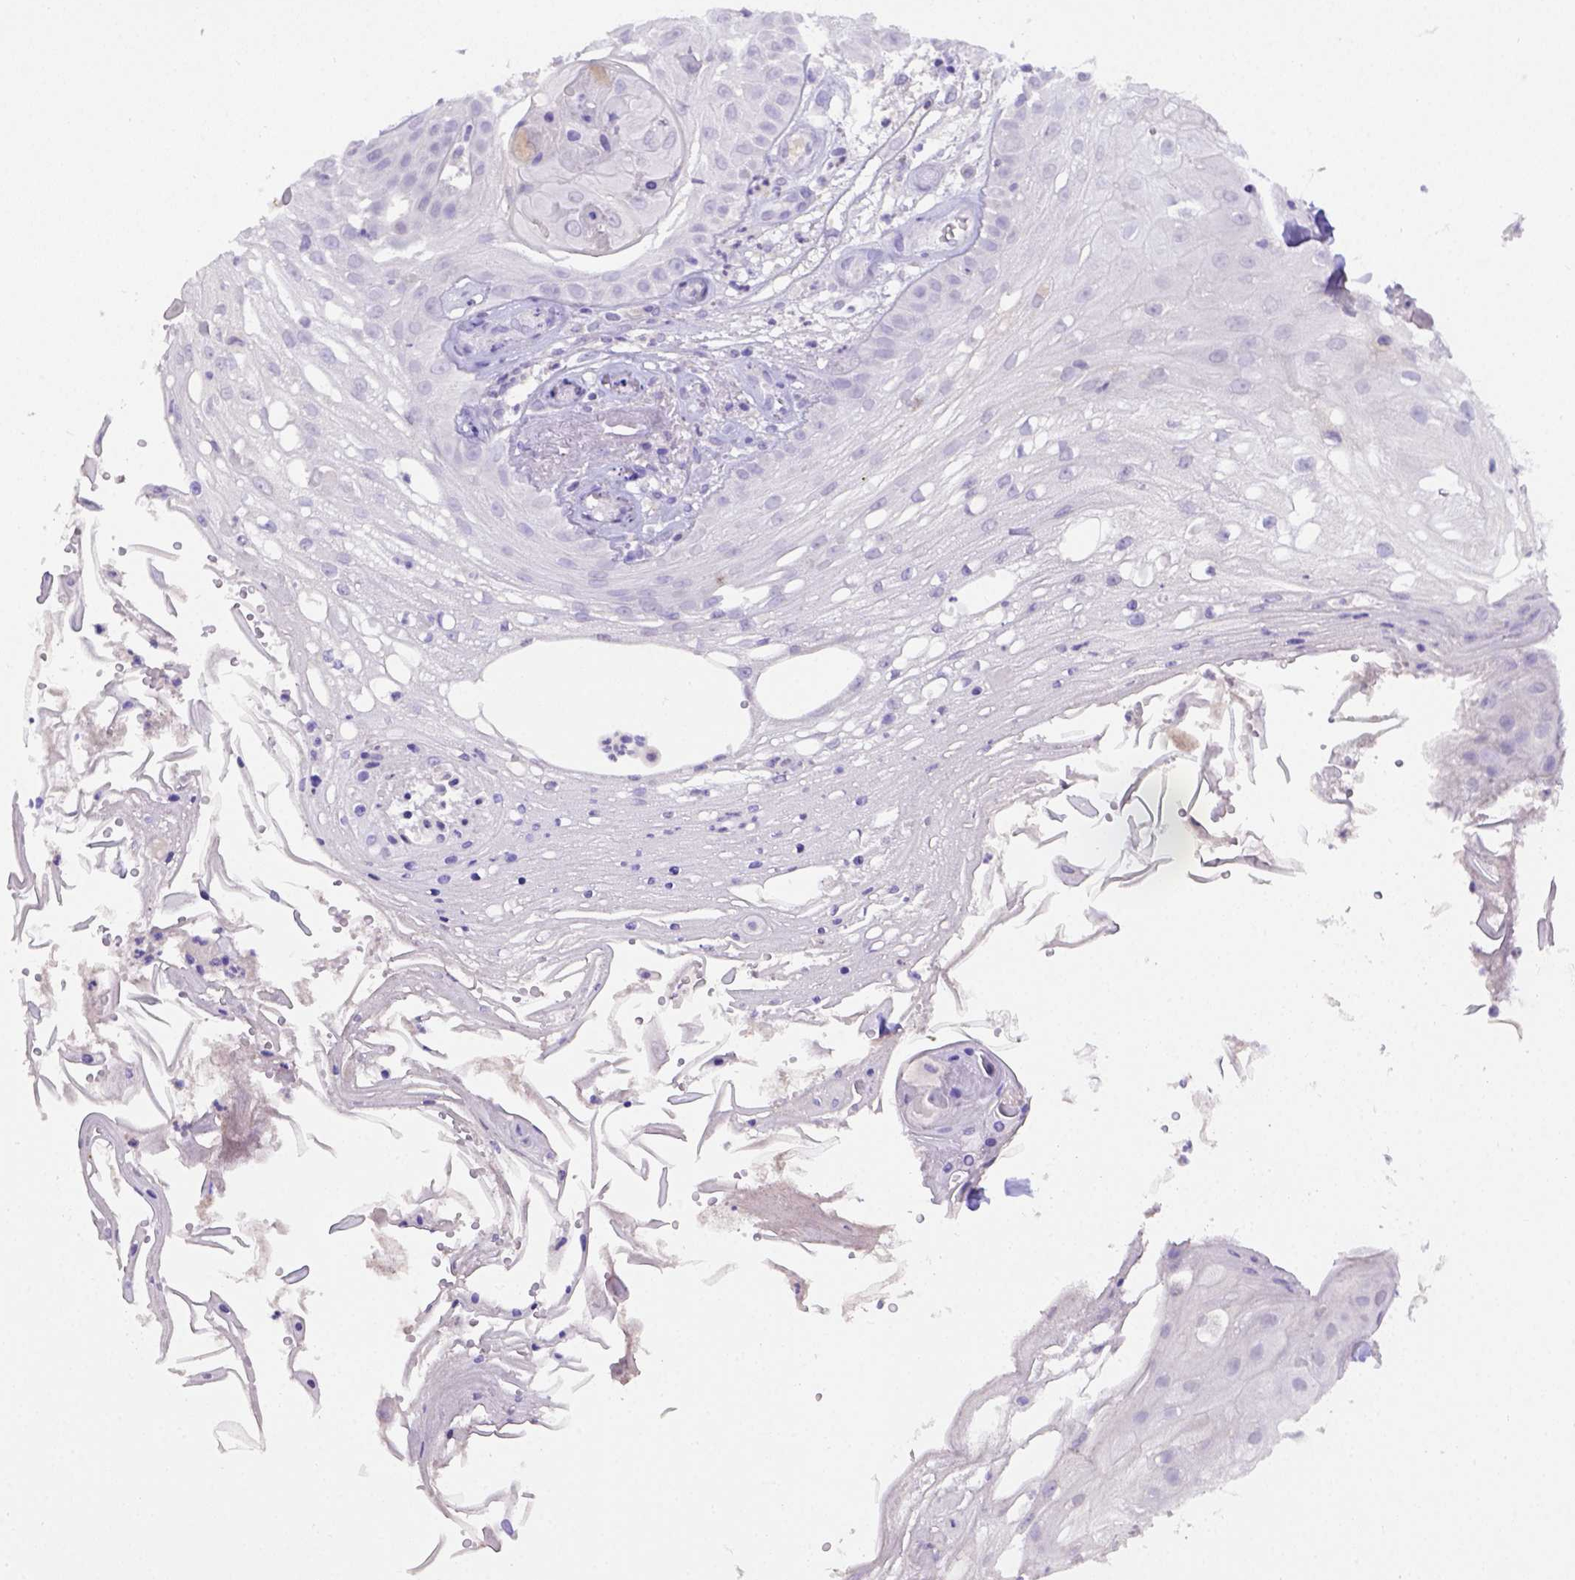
{"staining": {"intensity": "negative", "quantity": "none", "location": "none"}, "tissue": "skin cancer", "cell_type": "Tumor cells", "image_type": "cancer", "snomed": [{"axis": "morphology", "description": "Squamous cell carcinoma, NOS"}, {"axis": "topography", "description": "Skin"}], "caption": "The histopathology image shows no significant expression in tumor cells of skin cancer.", "gene": "B3GAT1", "patient": {"sex": "male", "age": 70}}